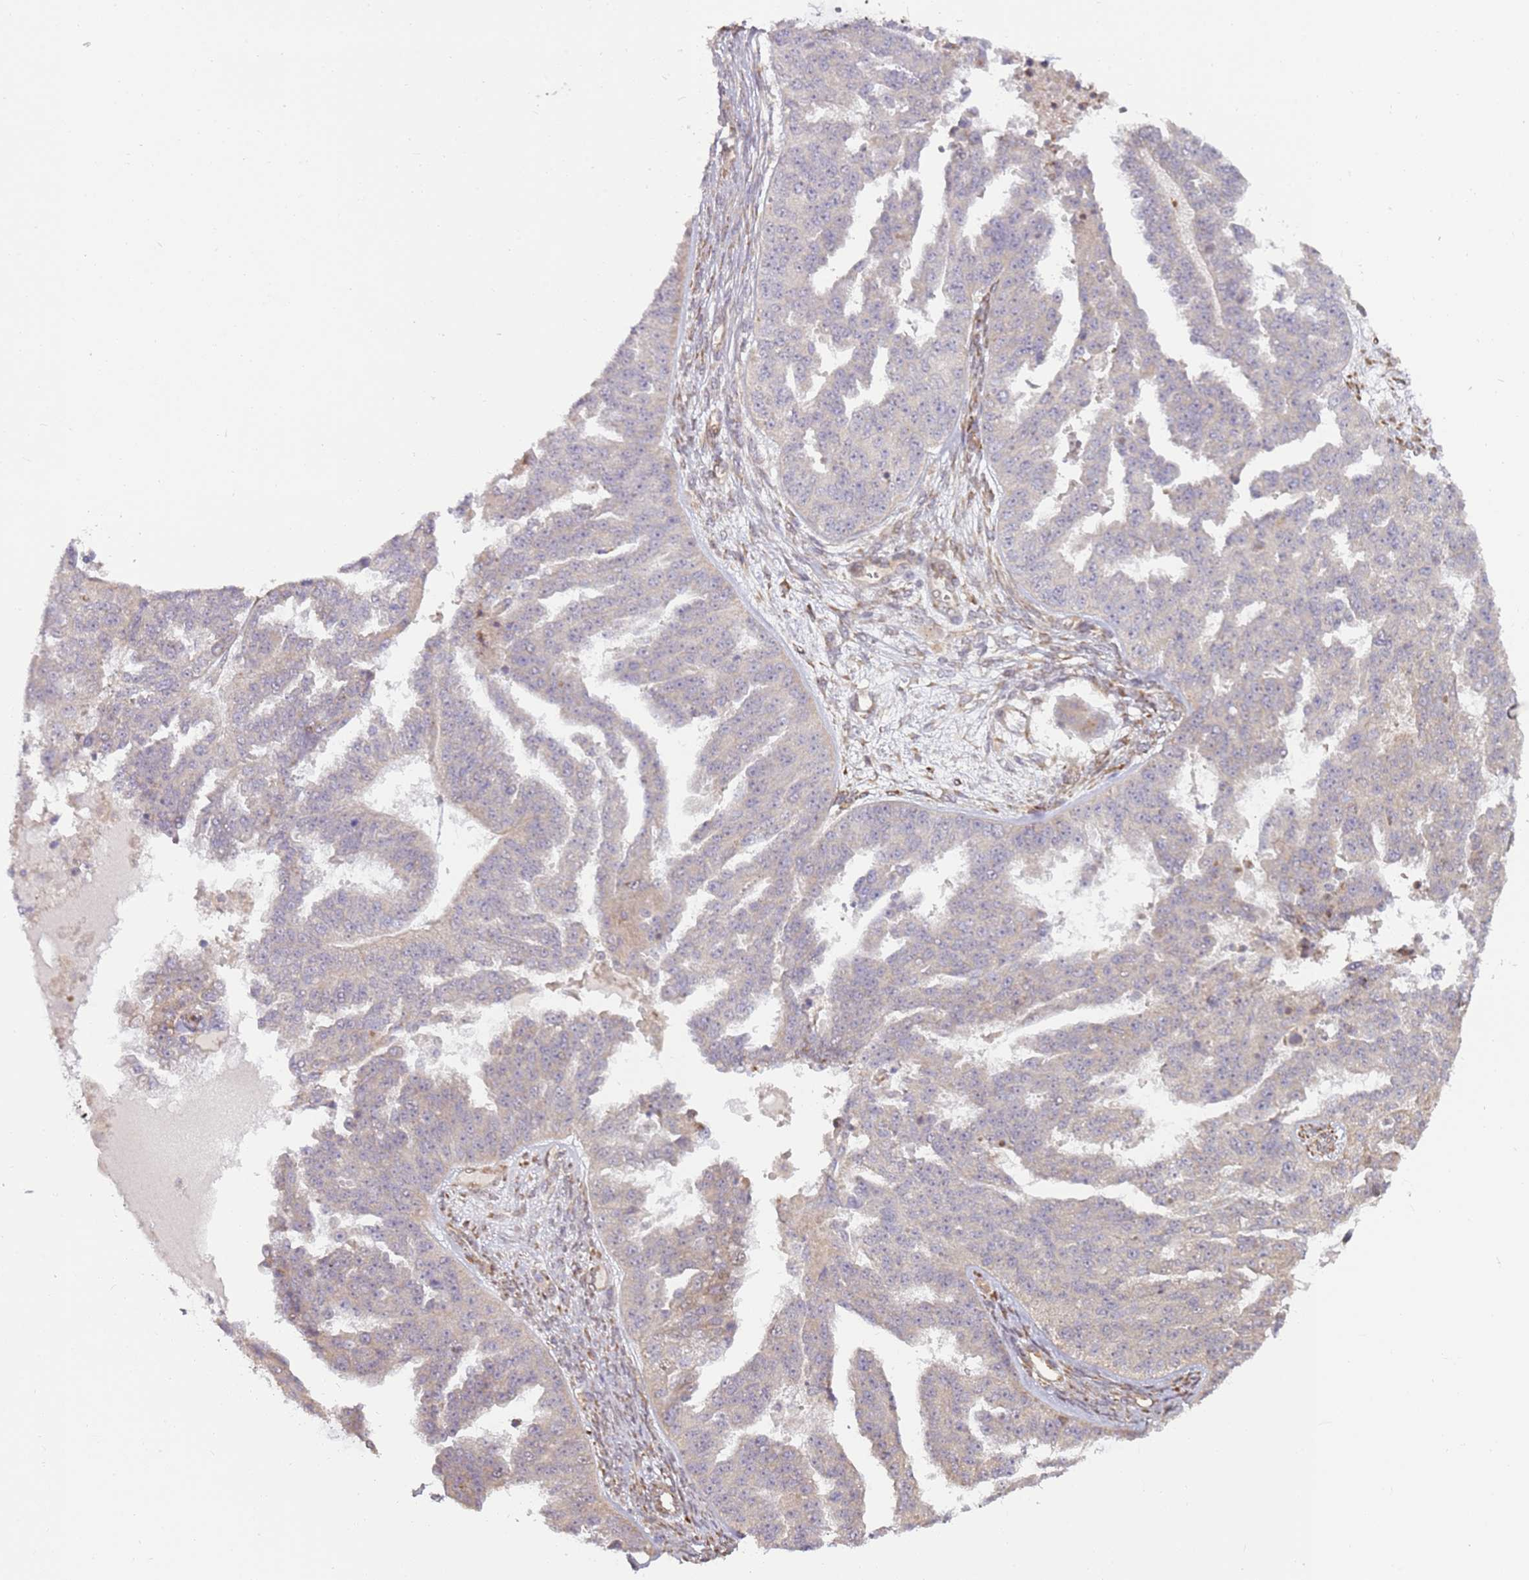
{"staining": {"intensity": "weak", "quantity": "<25%", "location": "cytoplasmic/membranous"}, "tissue": "ovarian cancer", "cell_type": "Tumor cells", "image_type": "cancer", "snomed": [{"axis": "morphology", "description": "Cystadenocarcinoma, serous, NOS"}, {"axis": "topography", "description": "Ovary"}], "caption": "The image demonstrates no staining of tumor cells in ovarian cancer (serous cystadenocarcinoma).", "gene": "GRAP", "patient": {"sex": "female", "age": 58}}